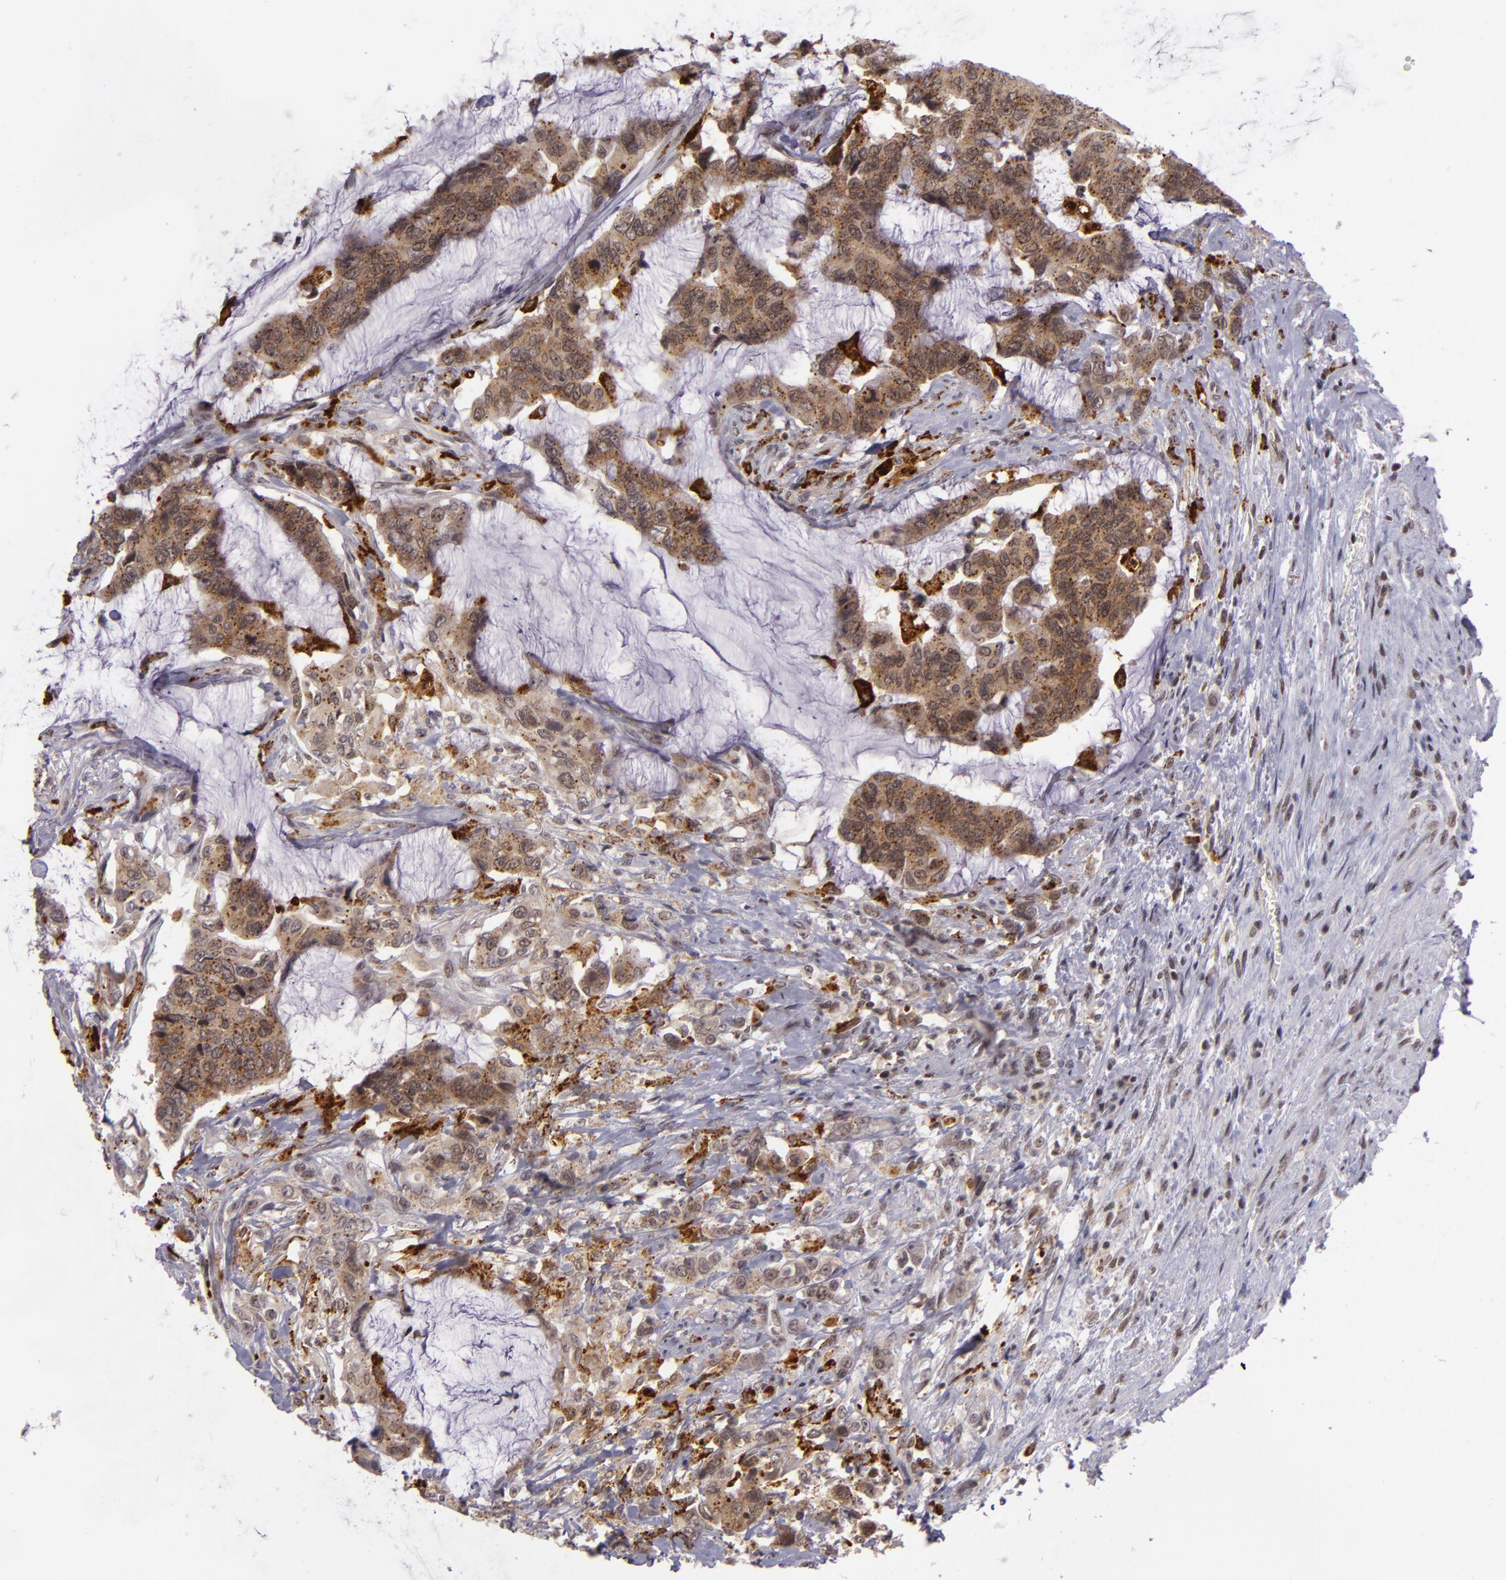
{"staining": {"intensity": "moderate", "quantity": ">75%", "location": "cytoplasmic/membranous,nuclear"}, "tissue": "colorectal cancer", "cell_type": "Tumor cells", "image_type": "cancer", "snomed": [{"axis": "morphology", "description": "Adenocarcinoma, NOS"}, {"axis": "topography", "description": "Rectum"}], "caption": "IHC image of neoplastic tissue: colorectal cancer (adenocarcinoma) stained using IHC reveals medium levels of moderate protein expression localized specifically in the cytoplasmic/membranous and nuclear of tumor cells, appearing as a cytoplasmic/membranous and nuclear brown color.", "gene": "ZFX", "patient": {"sex": "female", "age": 59}}